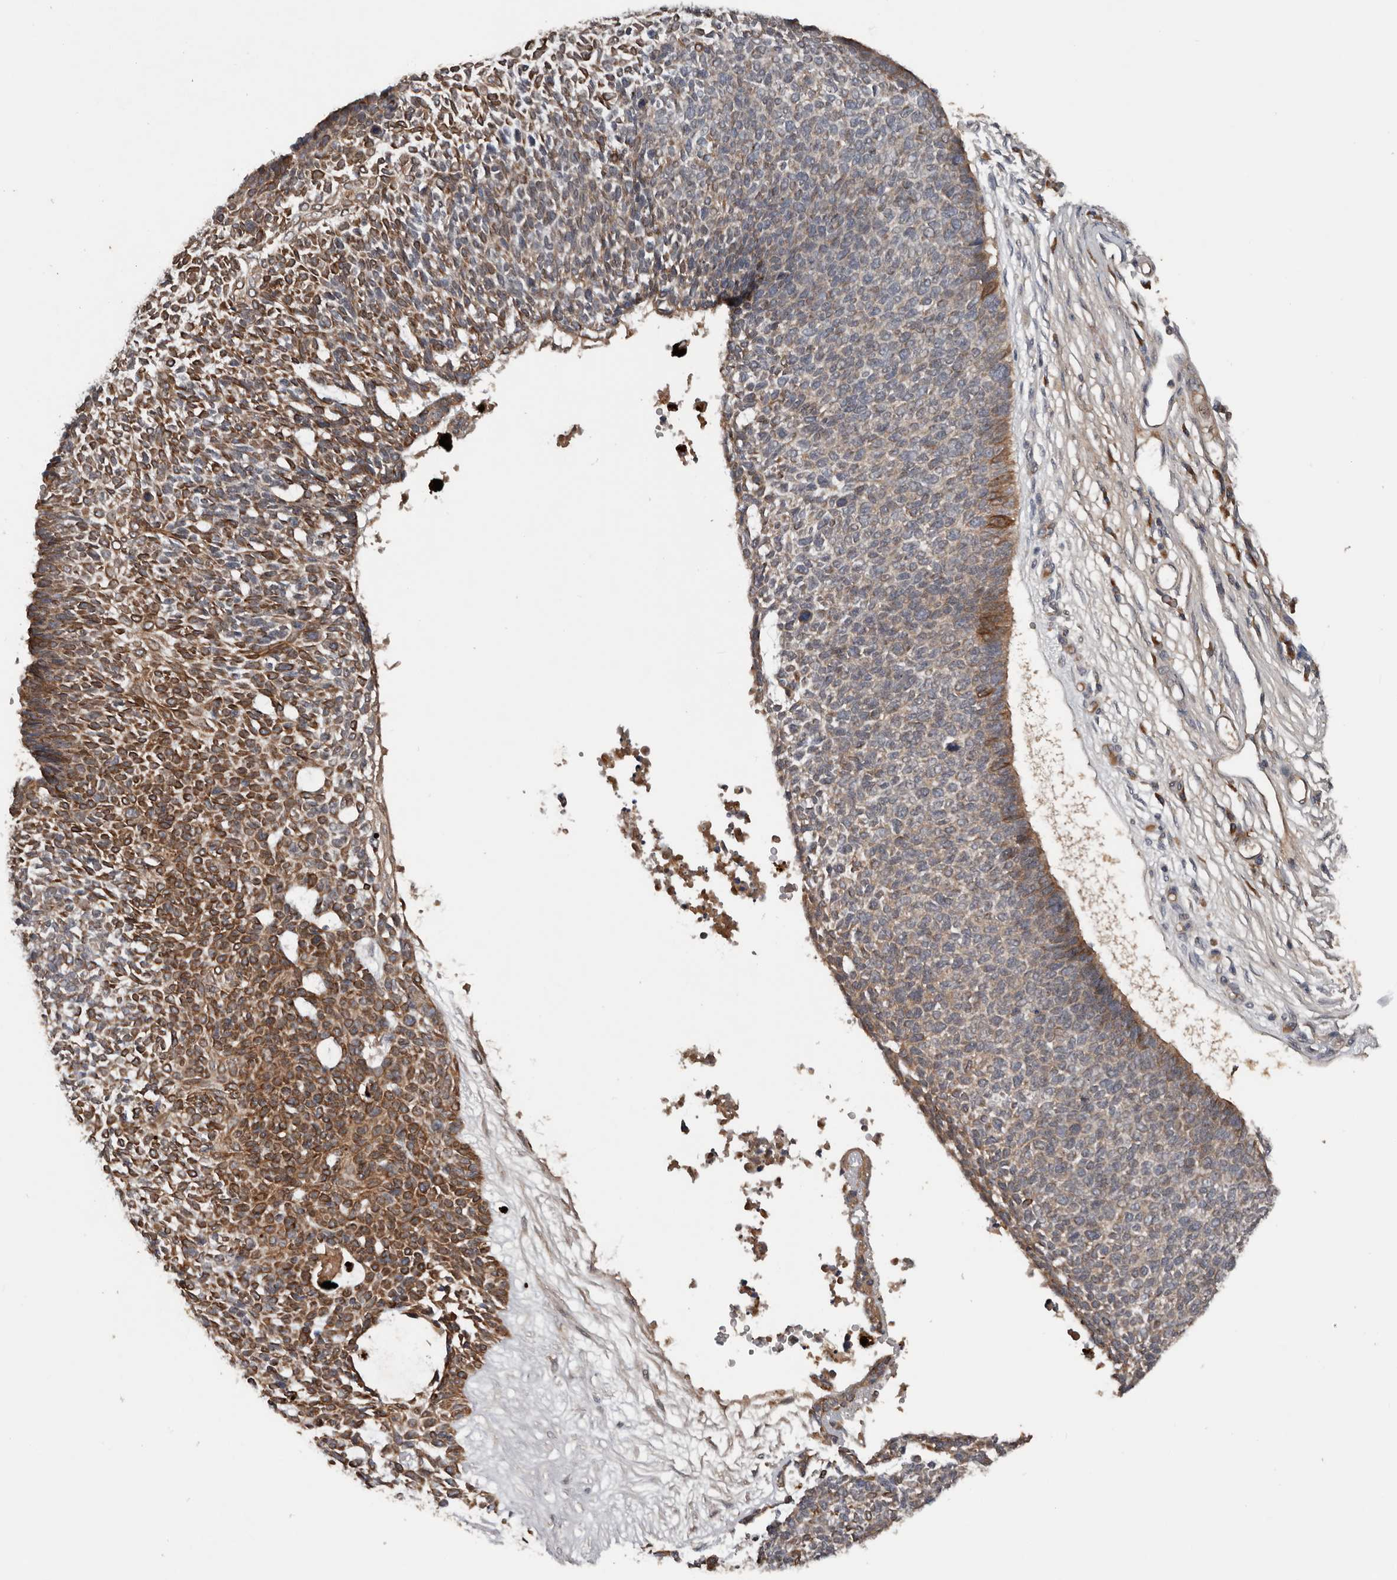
{"staining": {"intensity": "moderate", "quantity": "25%-75%", "location": "cytoplasmic/membranous"}, "tissue": "skin cancer", "cell_type": "Tumor cells", "image_type": "cancer", "snomed": [{"axis": "morphology", "description": "Basal cell carcinoma"}, {"axis": "topography", "description": "Skin"}], "caption": "DAB immunohistochemical staining of human skin cancer (basal cell carcinoma) displays moderate cytoplasmic/membranous protein staining in about 25%-75% of tumor cells.", "gene": "DNAJB4", "patient": {"sex": "female", "age": 84}}